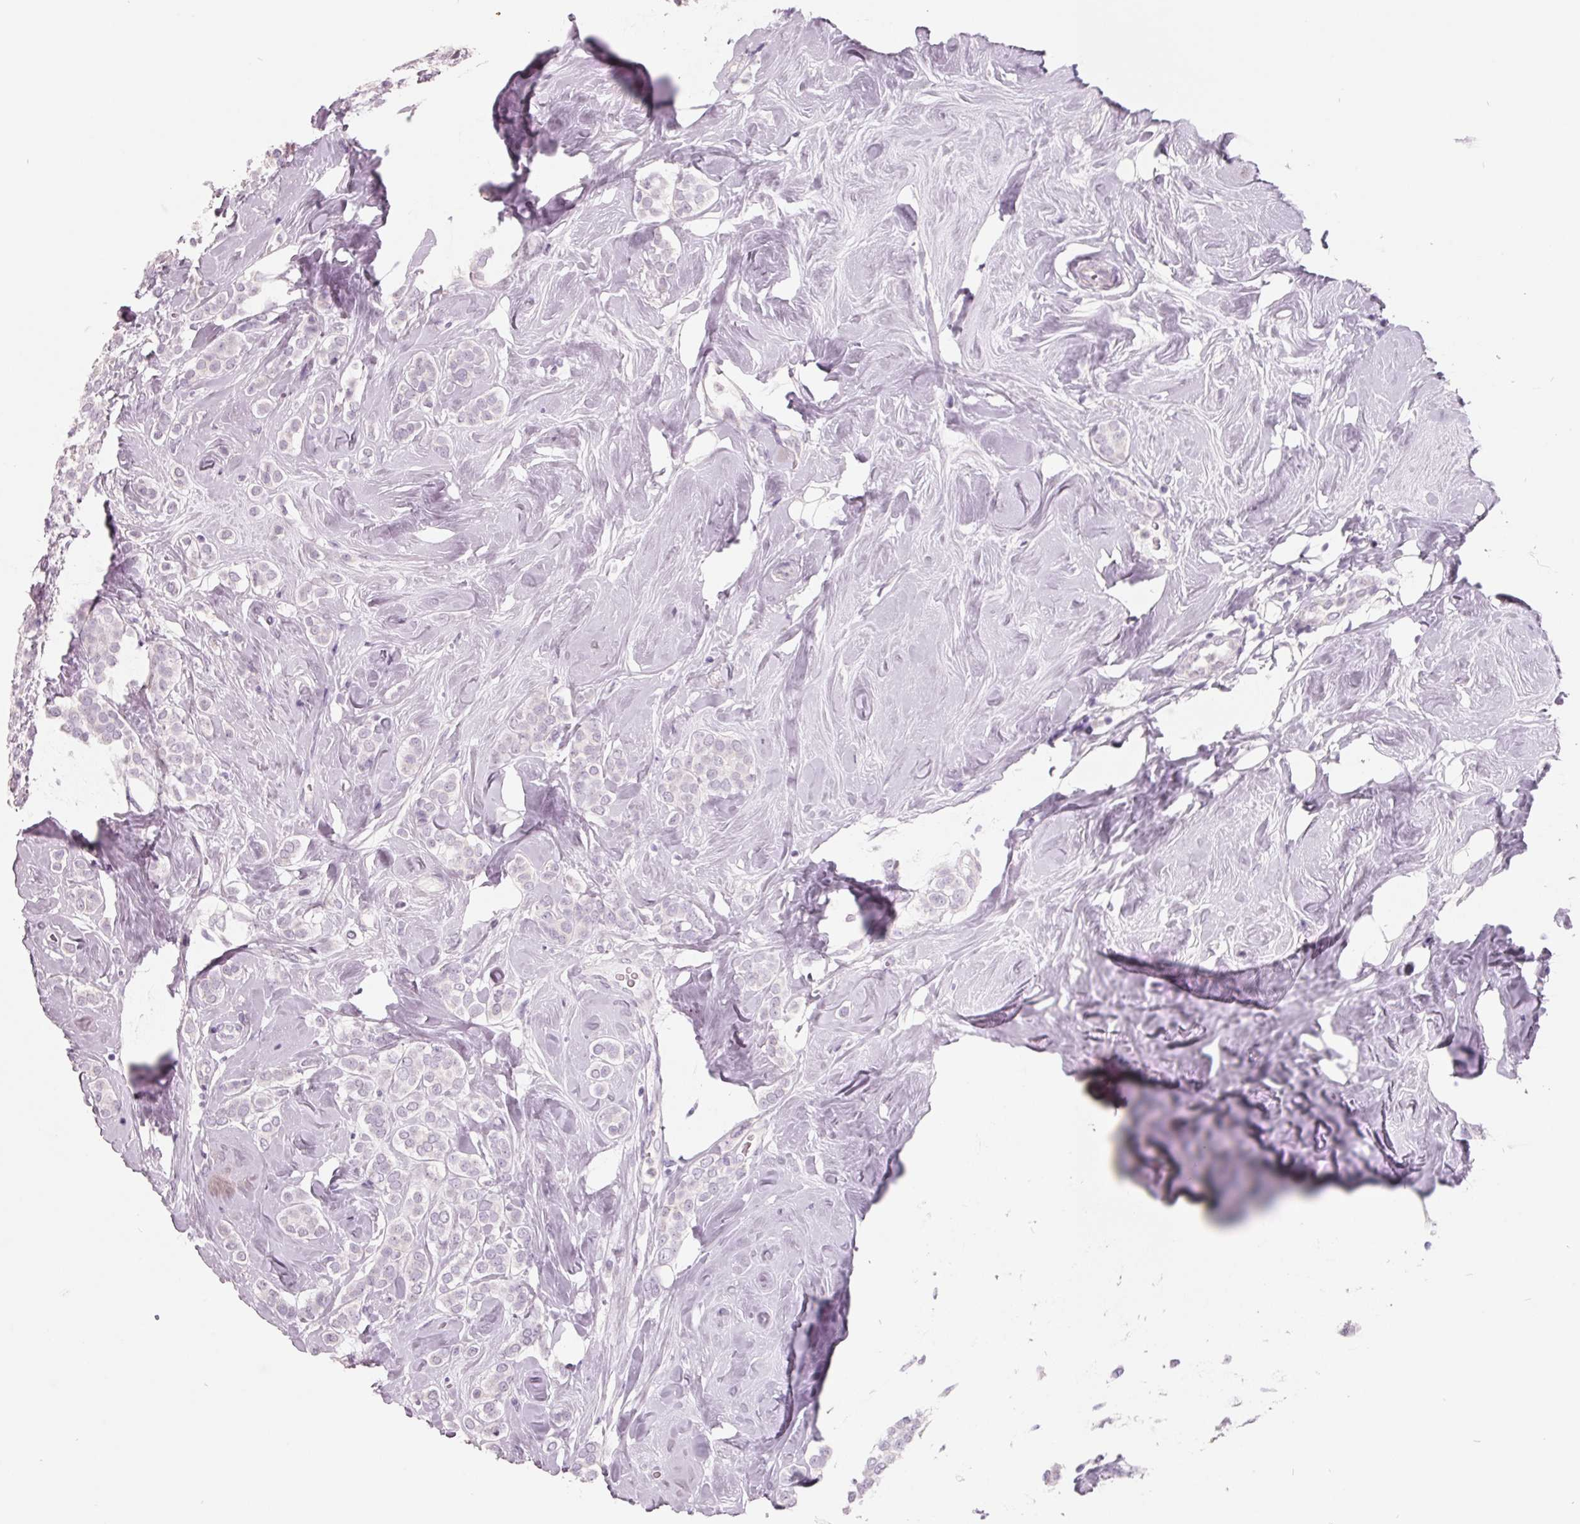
{"staining": {"intensity": "negative", "quantity": "none", "location": "none"}, "tissue": "breast cancer", "cell_type": "Tumor cells", "image_type": "cancer", "snomed": [{"axis": "morphology", "description": "Lobular carcinoma"}, {"axis": "topography", "description": "Breast"}], "caption": "Tumor cells are negative for protein expression in human breast cancer (lobular carcinoma).", "gene": "FTCD", "patient": {"sex": "female", "age": 49}}